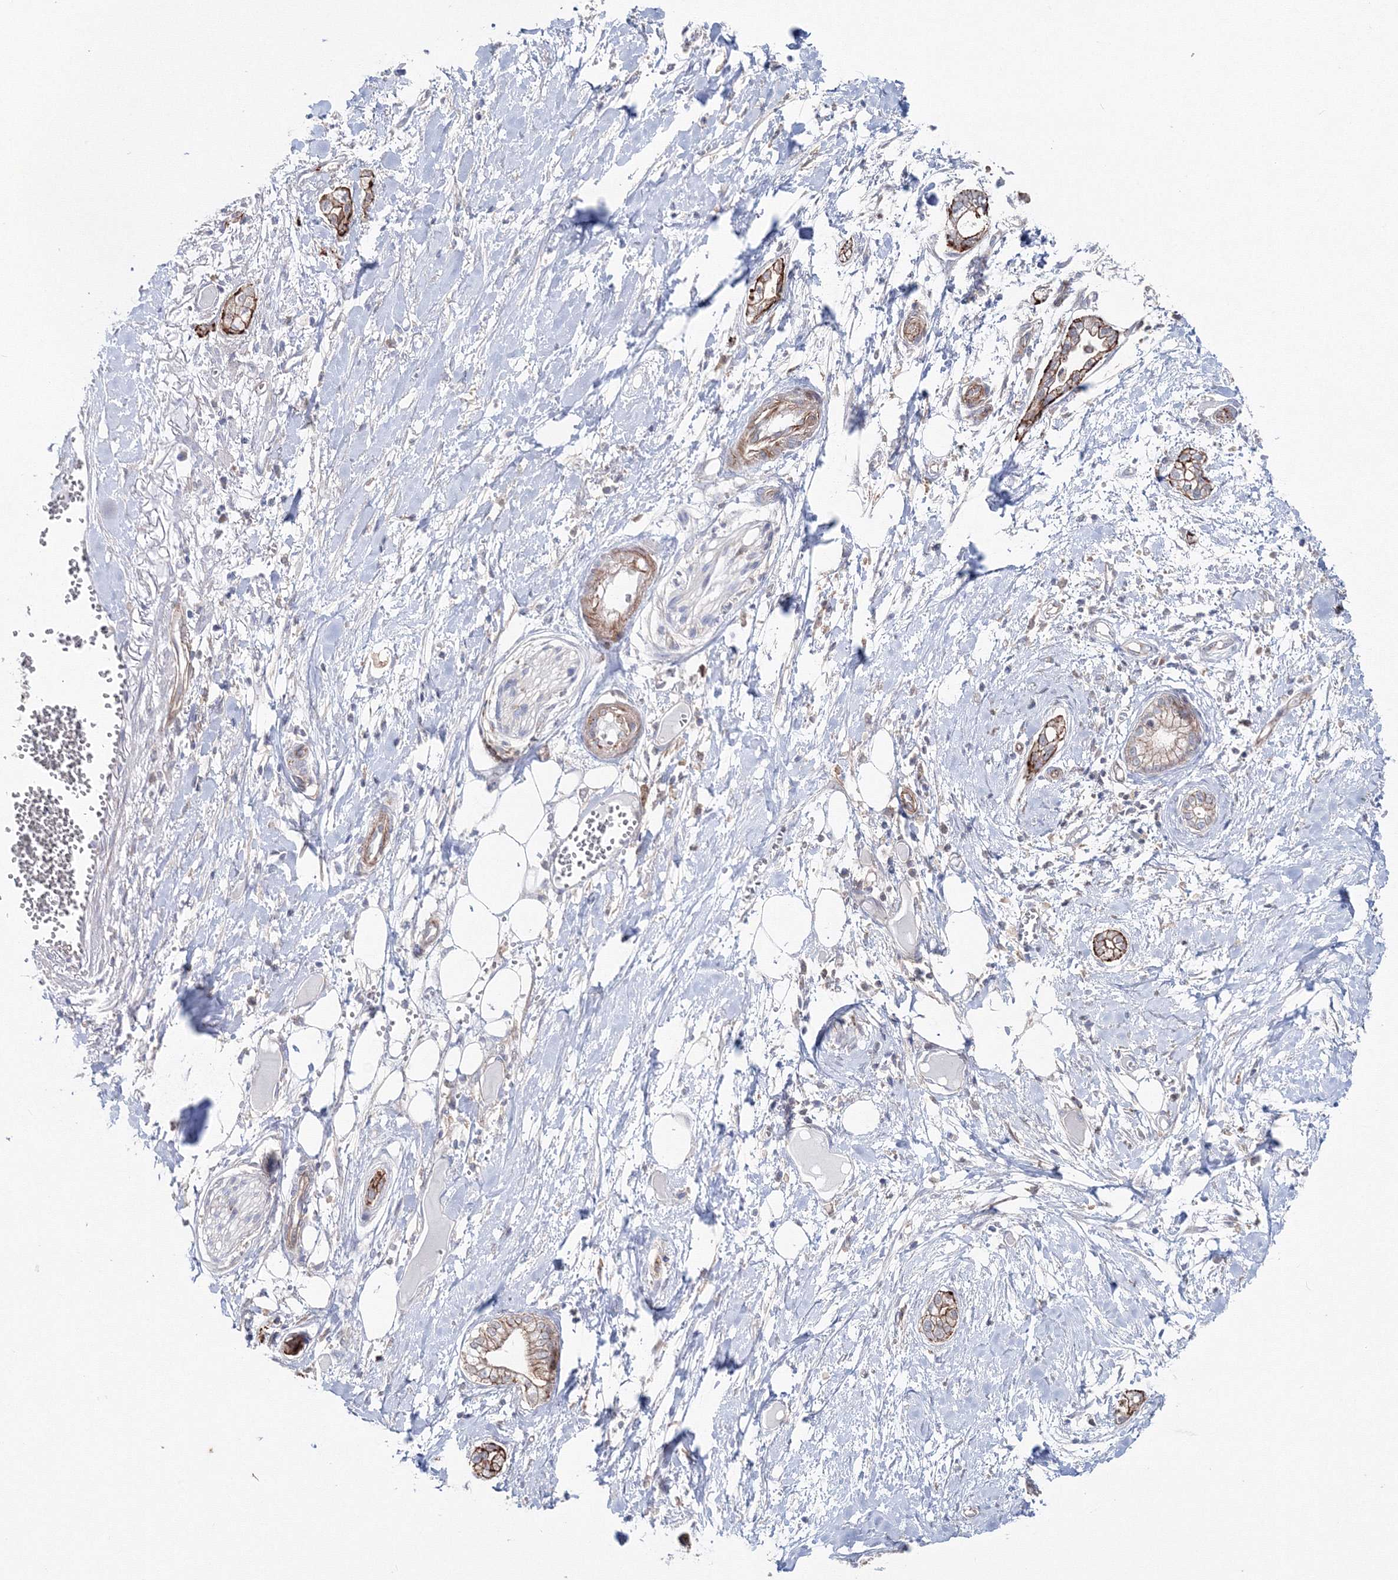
{"staining": {"intensity": "weak", "quantity": "<25%", "location": "cytoplasmic/membranous"}, "tissue": "pancreatic cancer", "cell_type": "Tumor cells", "image_type": "cancer", "snomed": [{"axis": "morphology", "description": "Adenocarcinoma, NOS"}, {"axis": "topography", "description": "Pancreas"}], "caption": "Pancreatic cancer was stained to show a protein in brown. There is no significant expression in tumor cells.", "gene": "GGA2", "patient": {"sex": "male", "age": 68}}